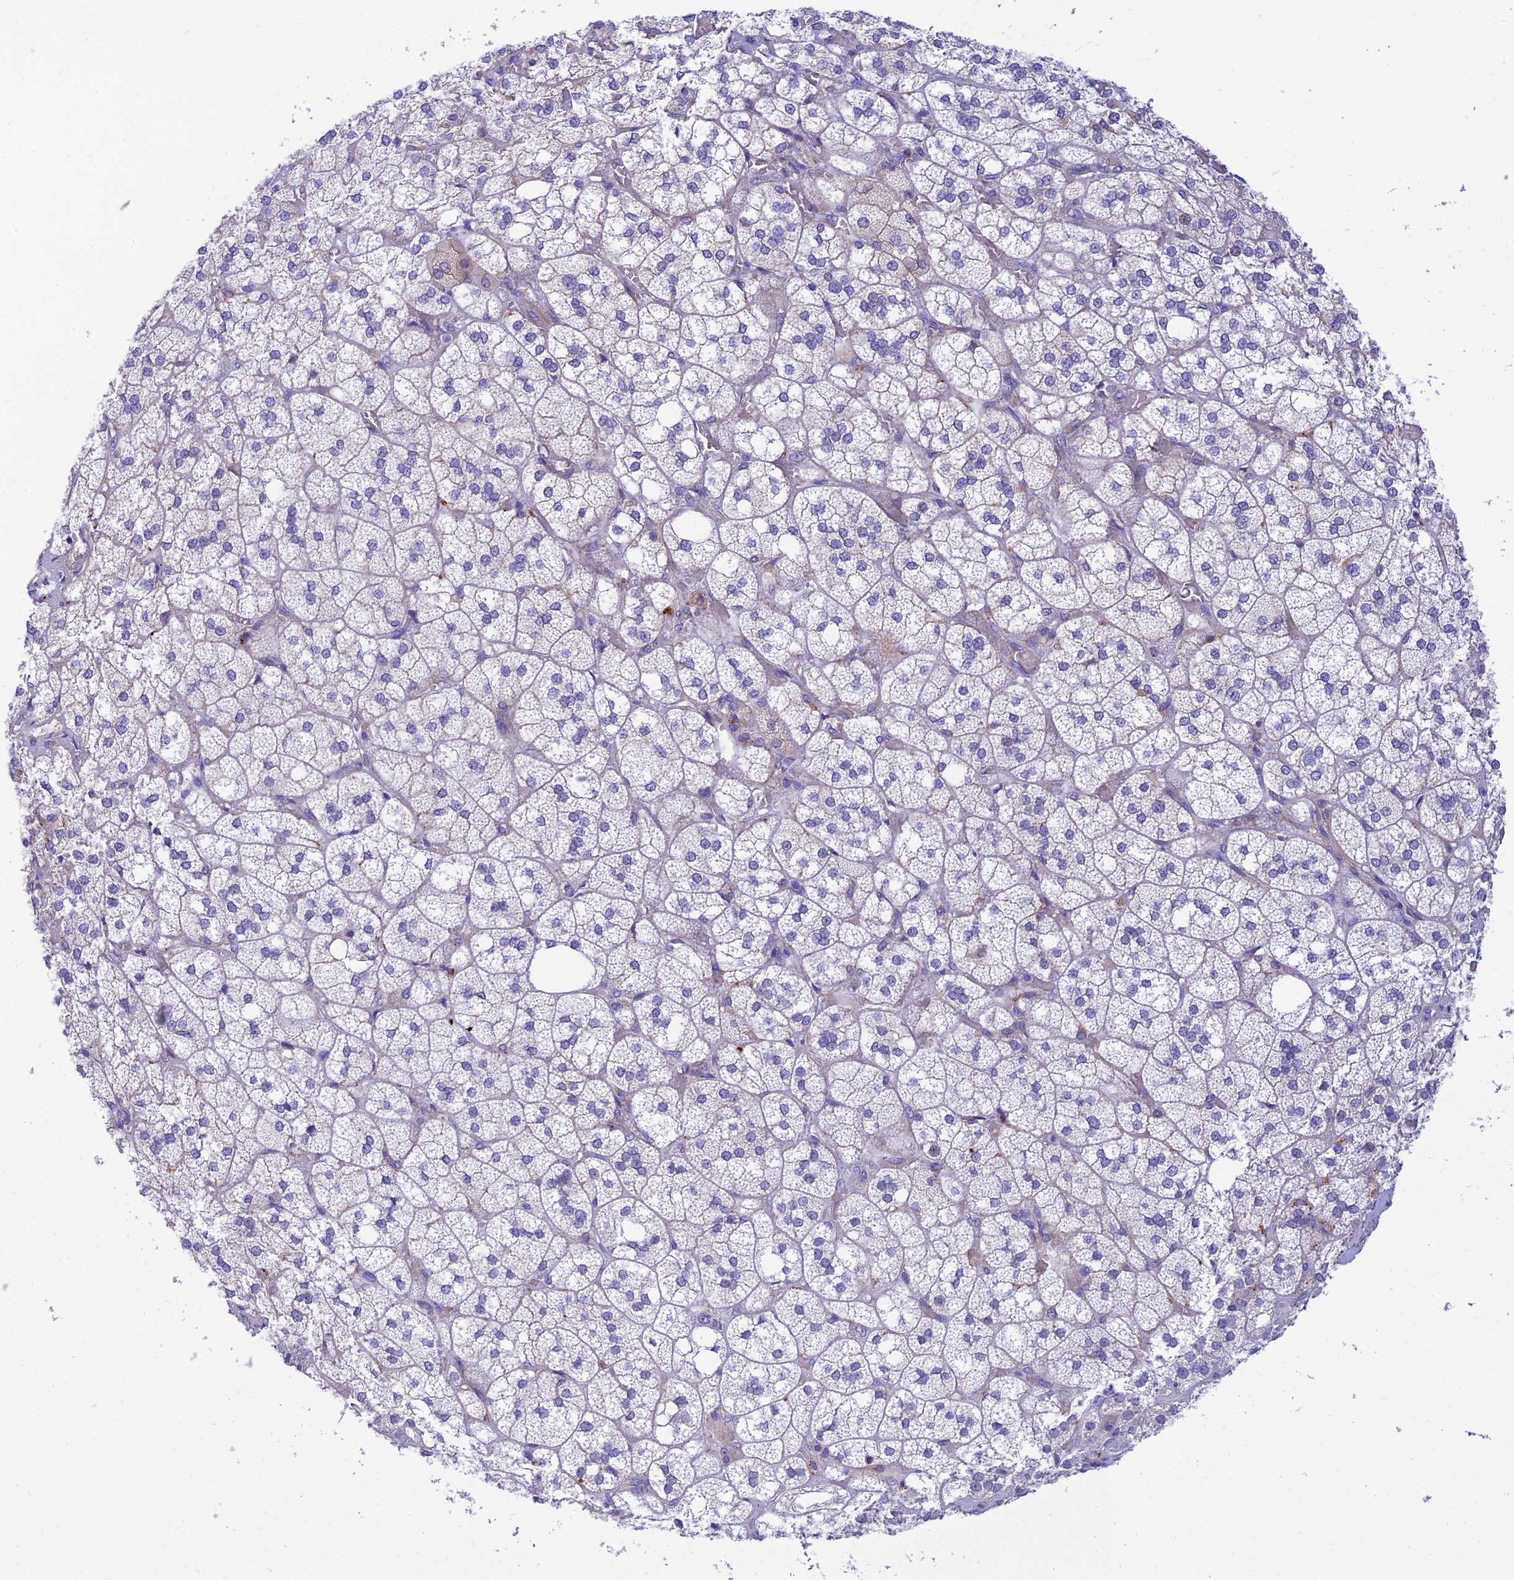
{"staining": {"intensity": "negative", "quantity": "none", "location": "none"}, "tissue": "adrenal gland", "cell_type": "Glandular cells", "image_type": "normal", "snomed": [{"axis": "morphology", "description": "Normal tissue, NOS"}, {"axis": "topography", "description": "Adrenal gland"}], "caption": "Immunohistochemistry (IHC) photomicrograph of benign adrenal gland: adrenal gland stained with DAB displays no significant protein staining in glandular cells.", "gene": "CCDC157", "patient": {"sex": "male", "age": 61}}